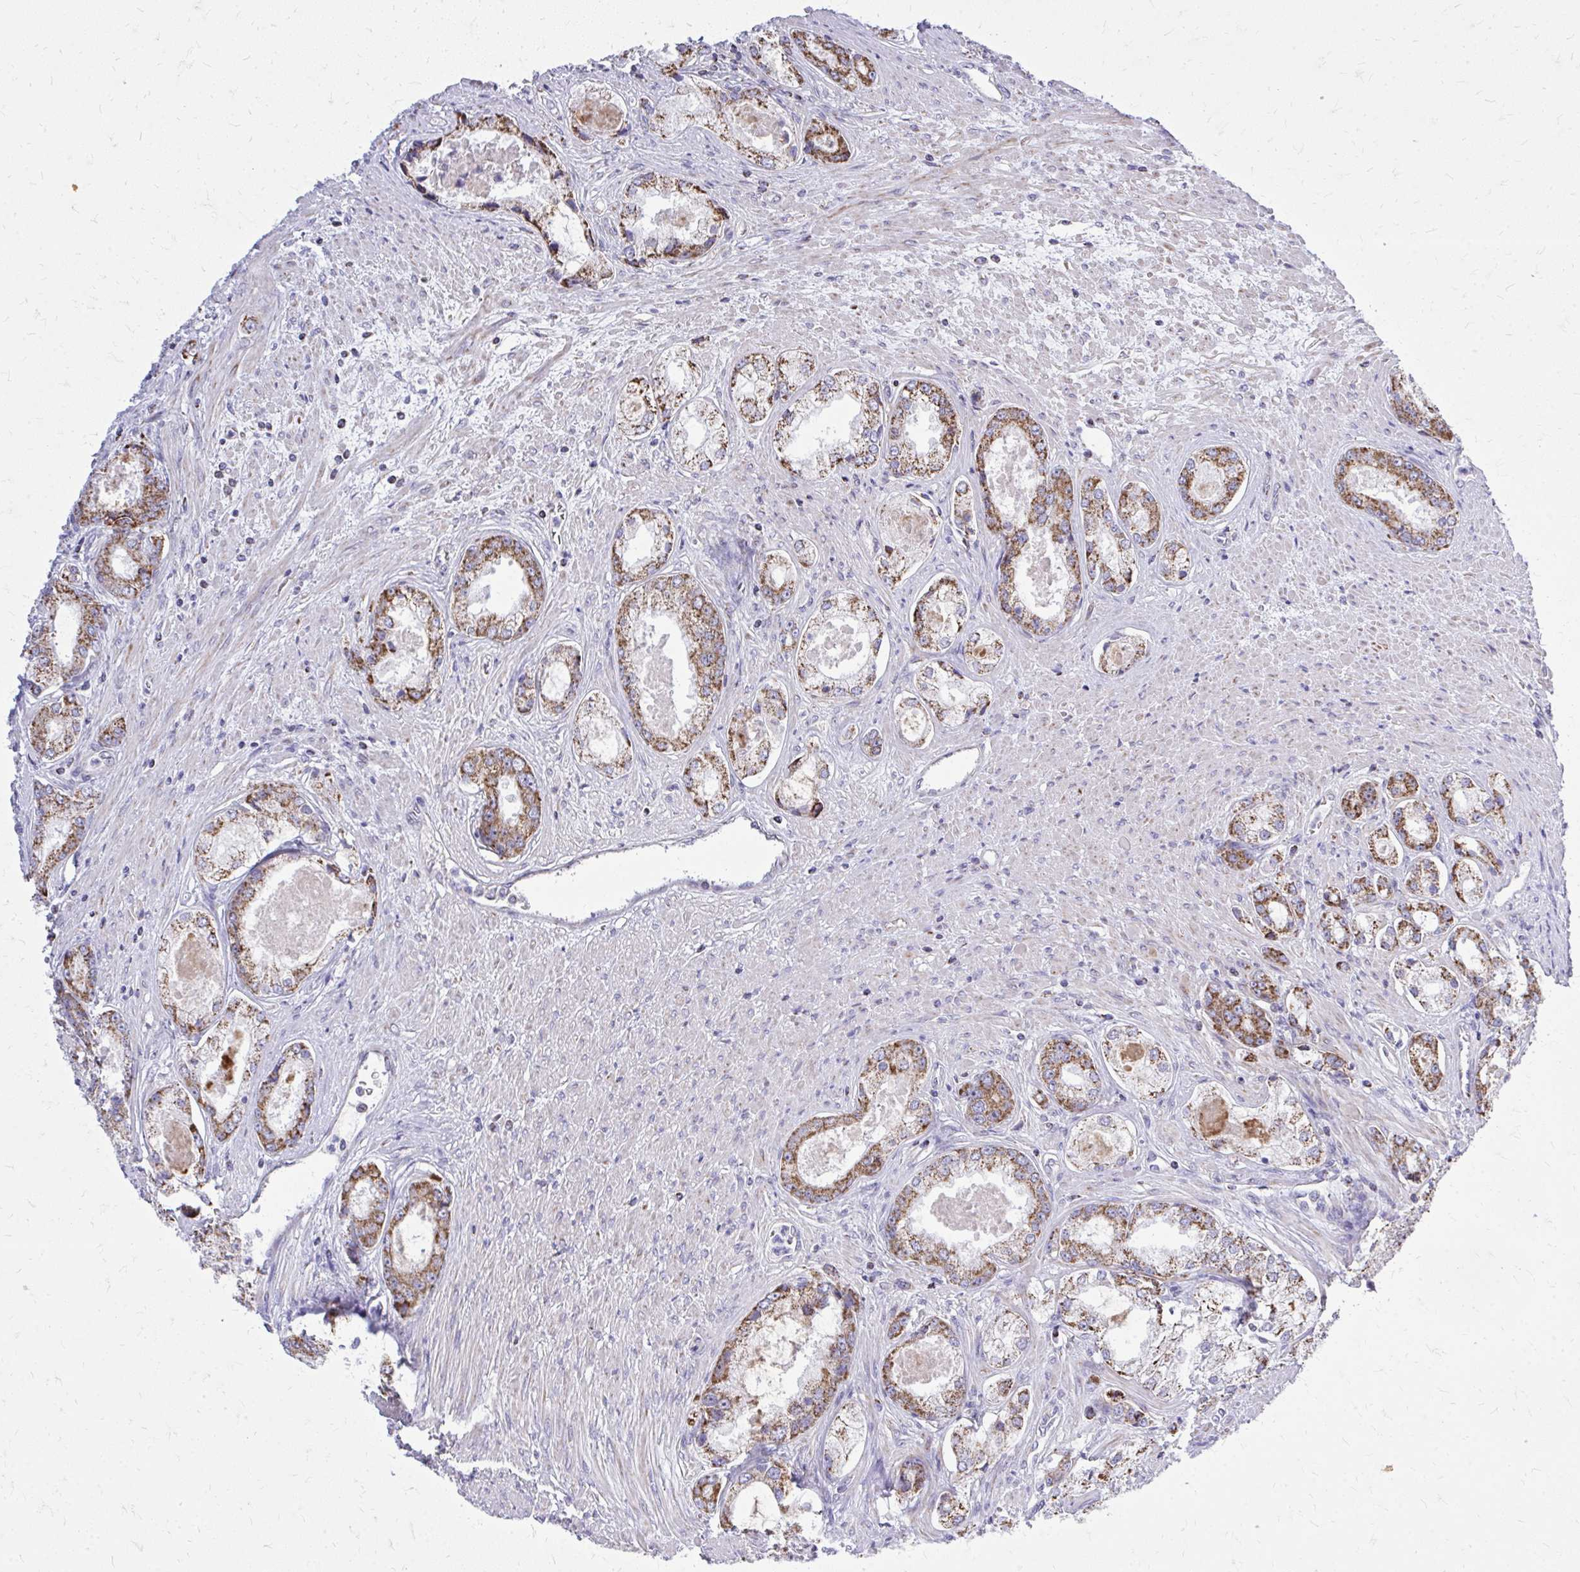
{"staining": {"intensity": "strong", "quantity": ">75%", "location": "cytoplasmic/membranous"}, "tissue": "prostate cancer", "cell_type": "Tumor cells", "image_type": "cancer", "snomed": [{"axis": "morphology", "description": "Adenocarcinoma, Low grade"}, {"axis": "topography", "description": "Prostate"}], "caption": "Protein expression analysis of human adenocarcinoma (low-grade) (prostate) reveals strong cytoplasmic/membranous staining in approximately >75% of tumor cells. (Brightfield microscopy of DAB IHC at high magnification).", "gene": "ZNF362", "patient": {"sex": "male", "age": 68}}